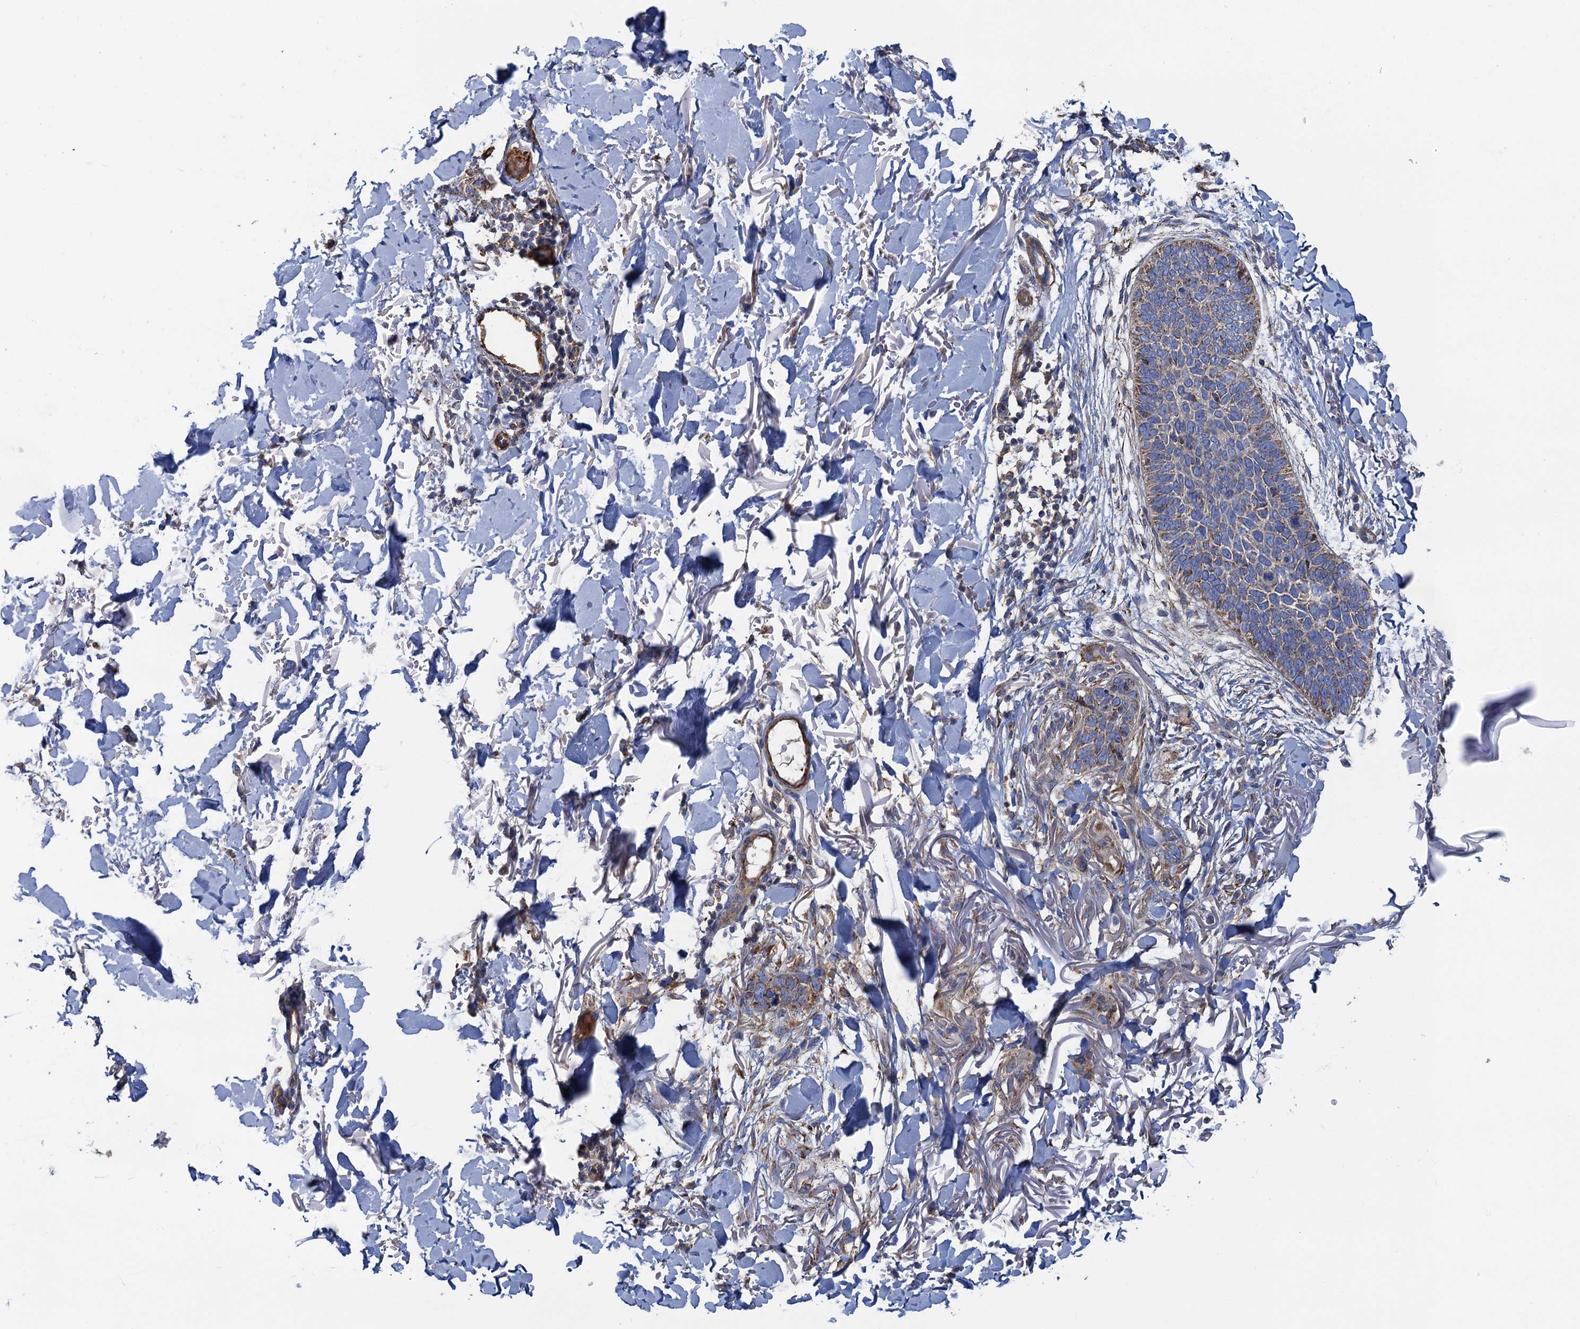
{"staining": {"intensity": "moderate", "quantity": "25%-75%", "location": "cytoplasmic/membranous"}, "tissue": "skin cancer", "cell_type": "Tumor cells", "image_type": "cancer", "snomed": [{"axis": "morphology", "description": "Basal cell carcinoma"}, {"axis": "topography", "description": "Skin"}], "caption": "Brown immunohistochemical staining in human basal cell carcinoma (skin) shows moderate cytoplasmic/membranous staining in approximately 25%-75% of tumor cells. (Brightfield microscopy of DAB IHC at high magnification).", "gene": "GCSH", "patient": {"sex": "male", "age": 85}}